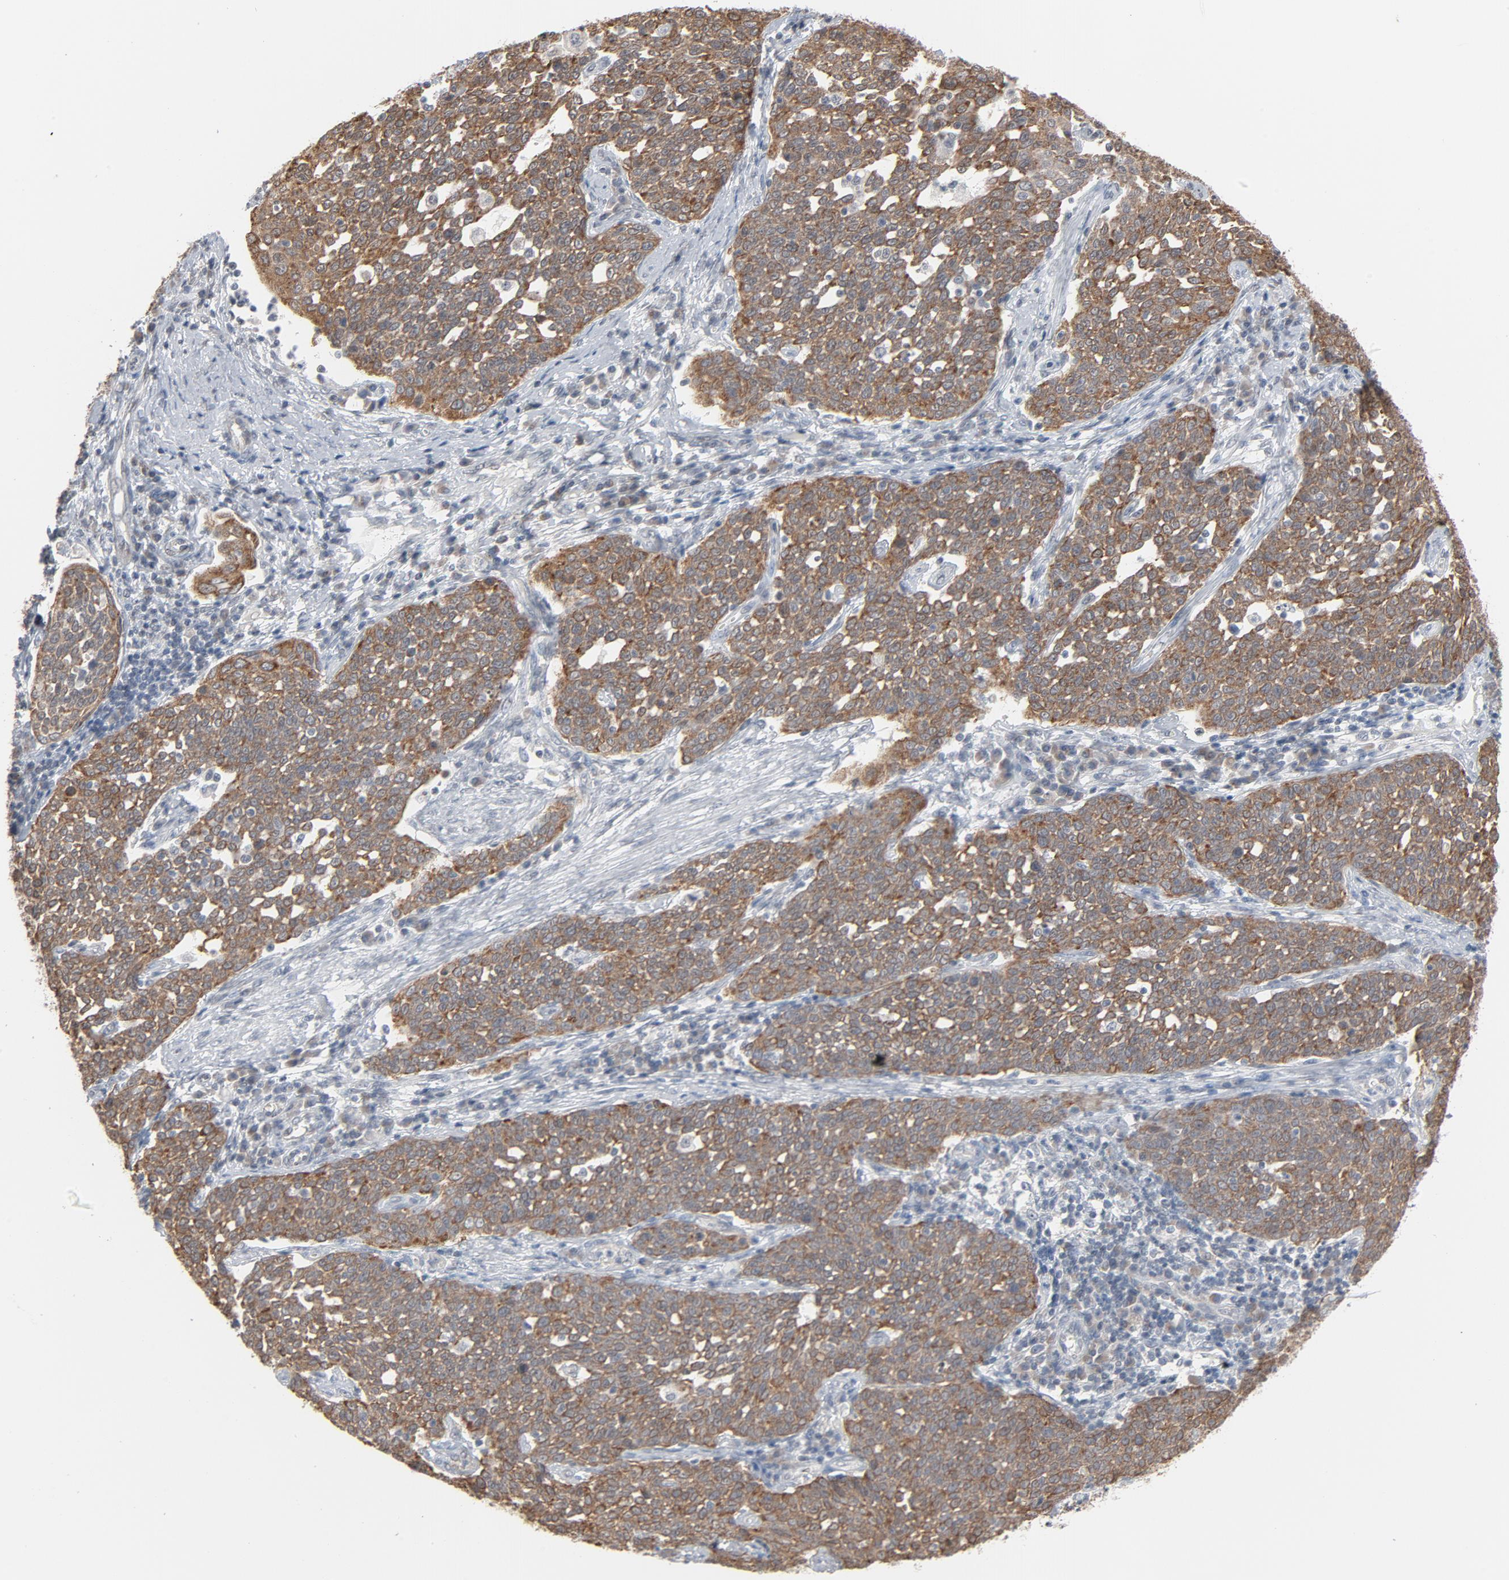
{"staining": {"intensity": "strong", "quantity": ">75%", "location": "cytoplasmic/membranous"}, "tissue": "cervical cancer", "cell_type": "Tumor cells", "image_type": "cancer", "snomed": [{"axis": "morphology", "description": "Squamous cell carcinoma, NOS"}, {"axis": "topography", "description": "Cervix"}], "caption": "An image of squamous cell carcinoma (cervical) stained for a protein exhibits strong cytoplasmic/membranous brown staining in tumor cells. (IHC, brightfield microscopy, high magnification).", "gene": "ITPR3", "patient": {"sex": "female", "age": 34}}